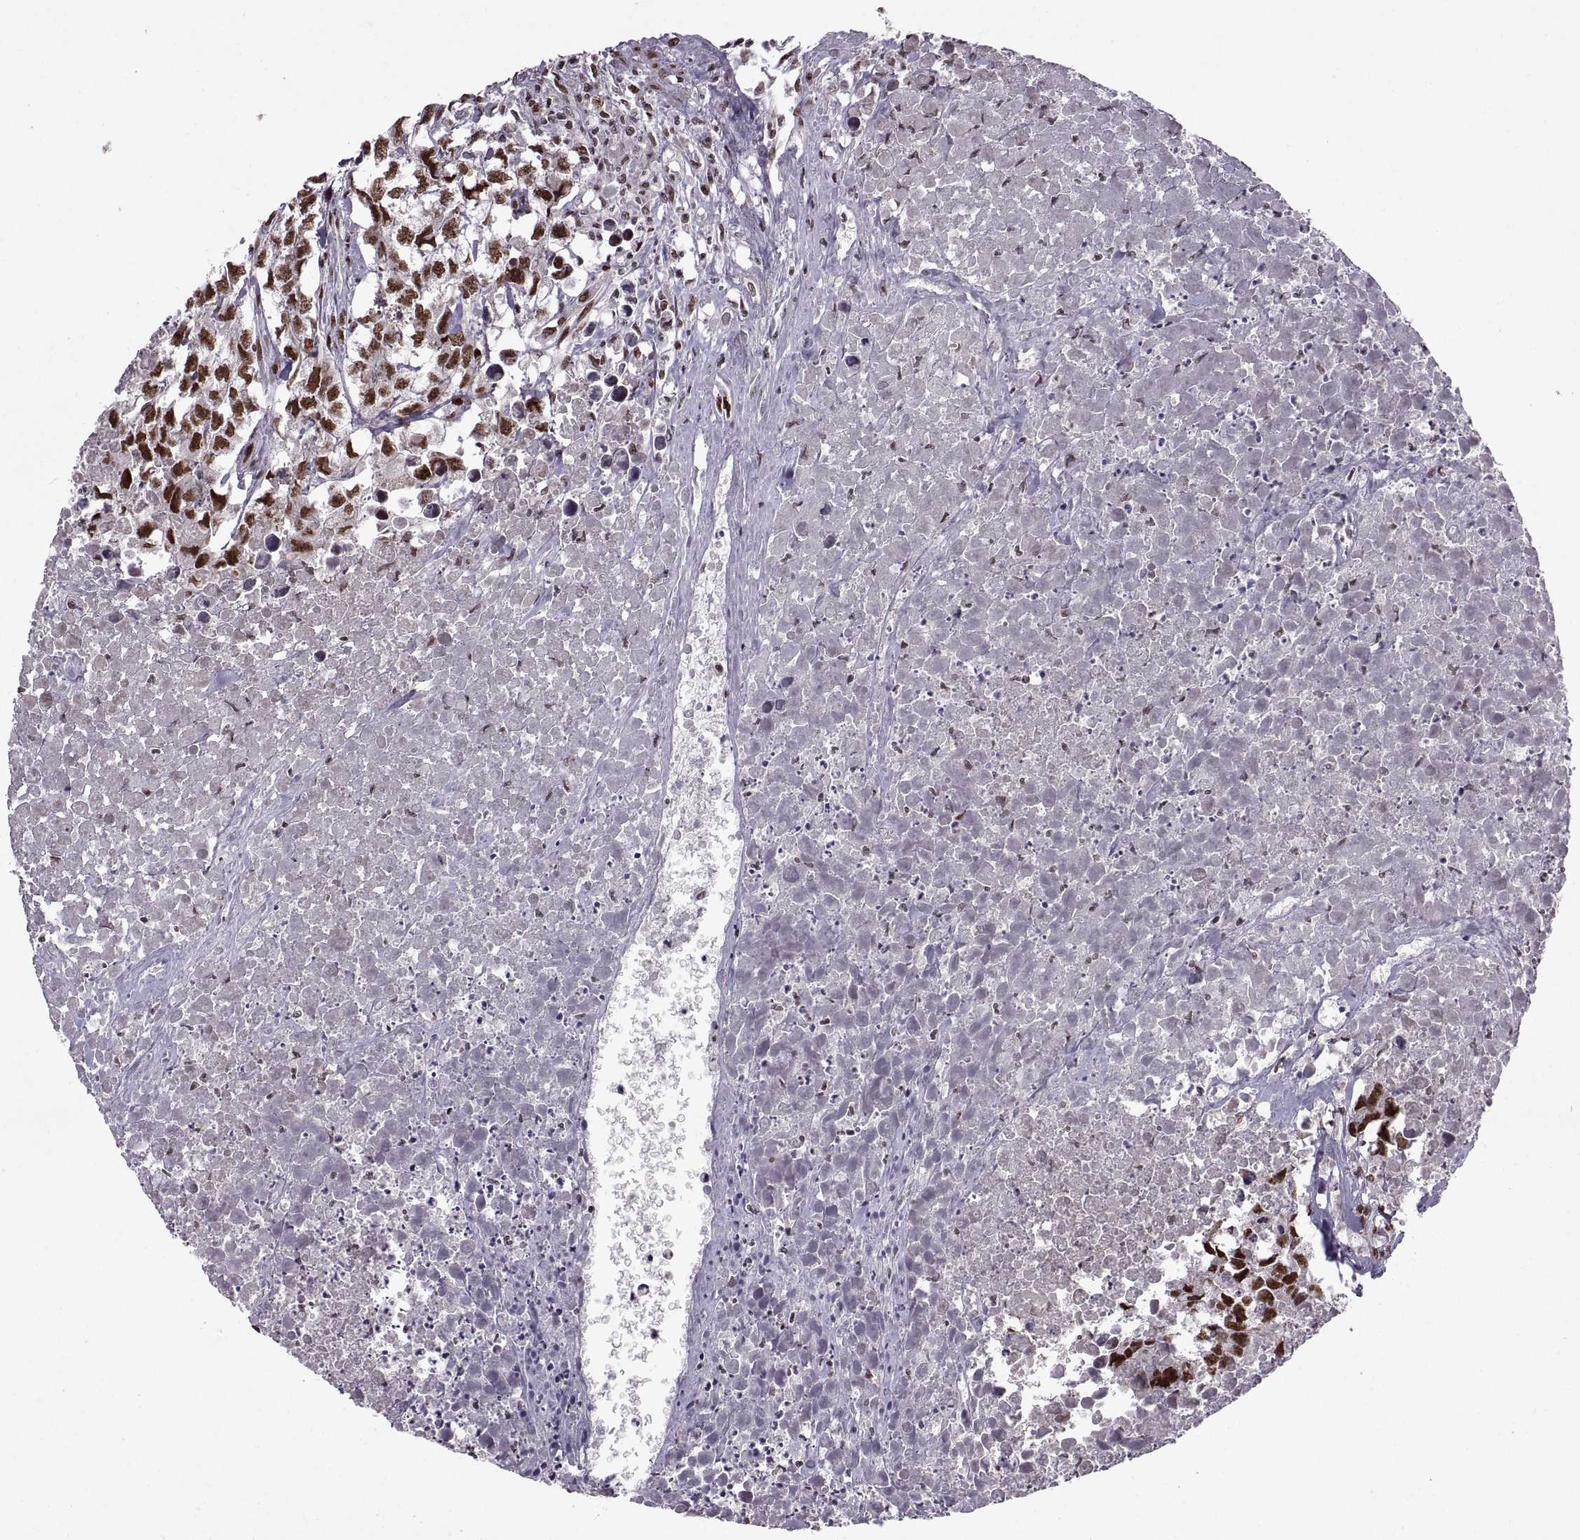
{"staining": {"intensity": "strong", "quantity": ">75%", "location": "nuclear"}, "tissue": "testis cancer", "cell_type": "Tumor cells", "image_type": "cancer", "snomed": [{"axis": "morphology", "description": "Carcinoma, Embryonal, NOS"}, {"axis": "morphology", "description": "Teratoma, malignant, NOS"}, {"axis": "topography", "description": "Testis"}], "caption": "Tumor cells display high levels of strong nuclear positivity in about >75% of cells in embryonal carcinoma (testis).", "gene": "MT1E", "patient": {"sex": "male", "age": 44}}